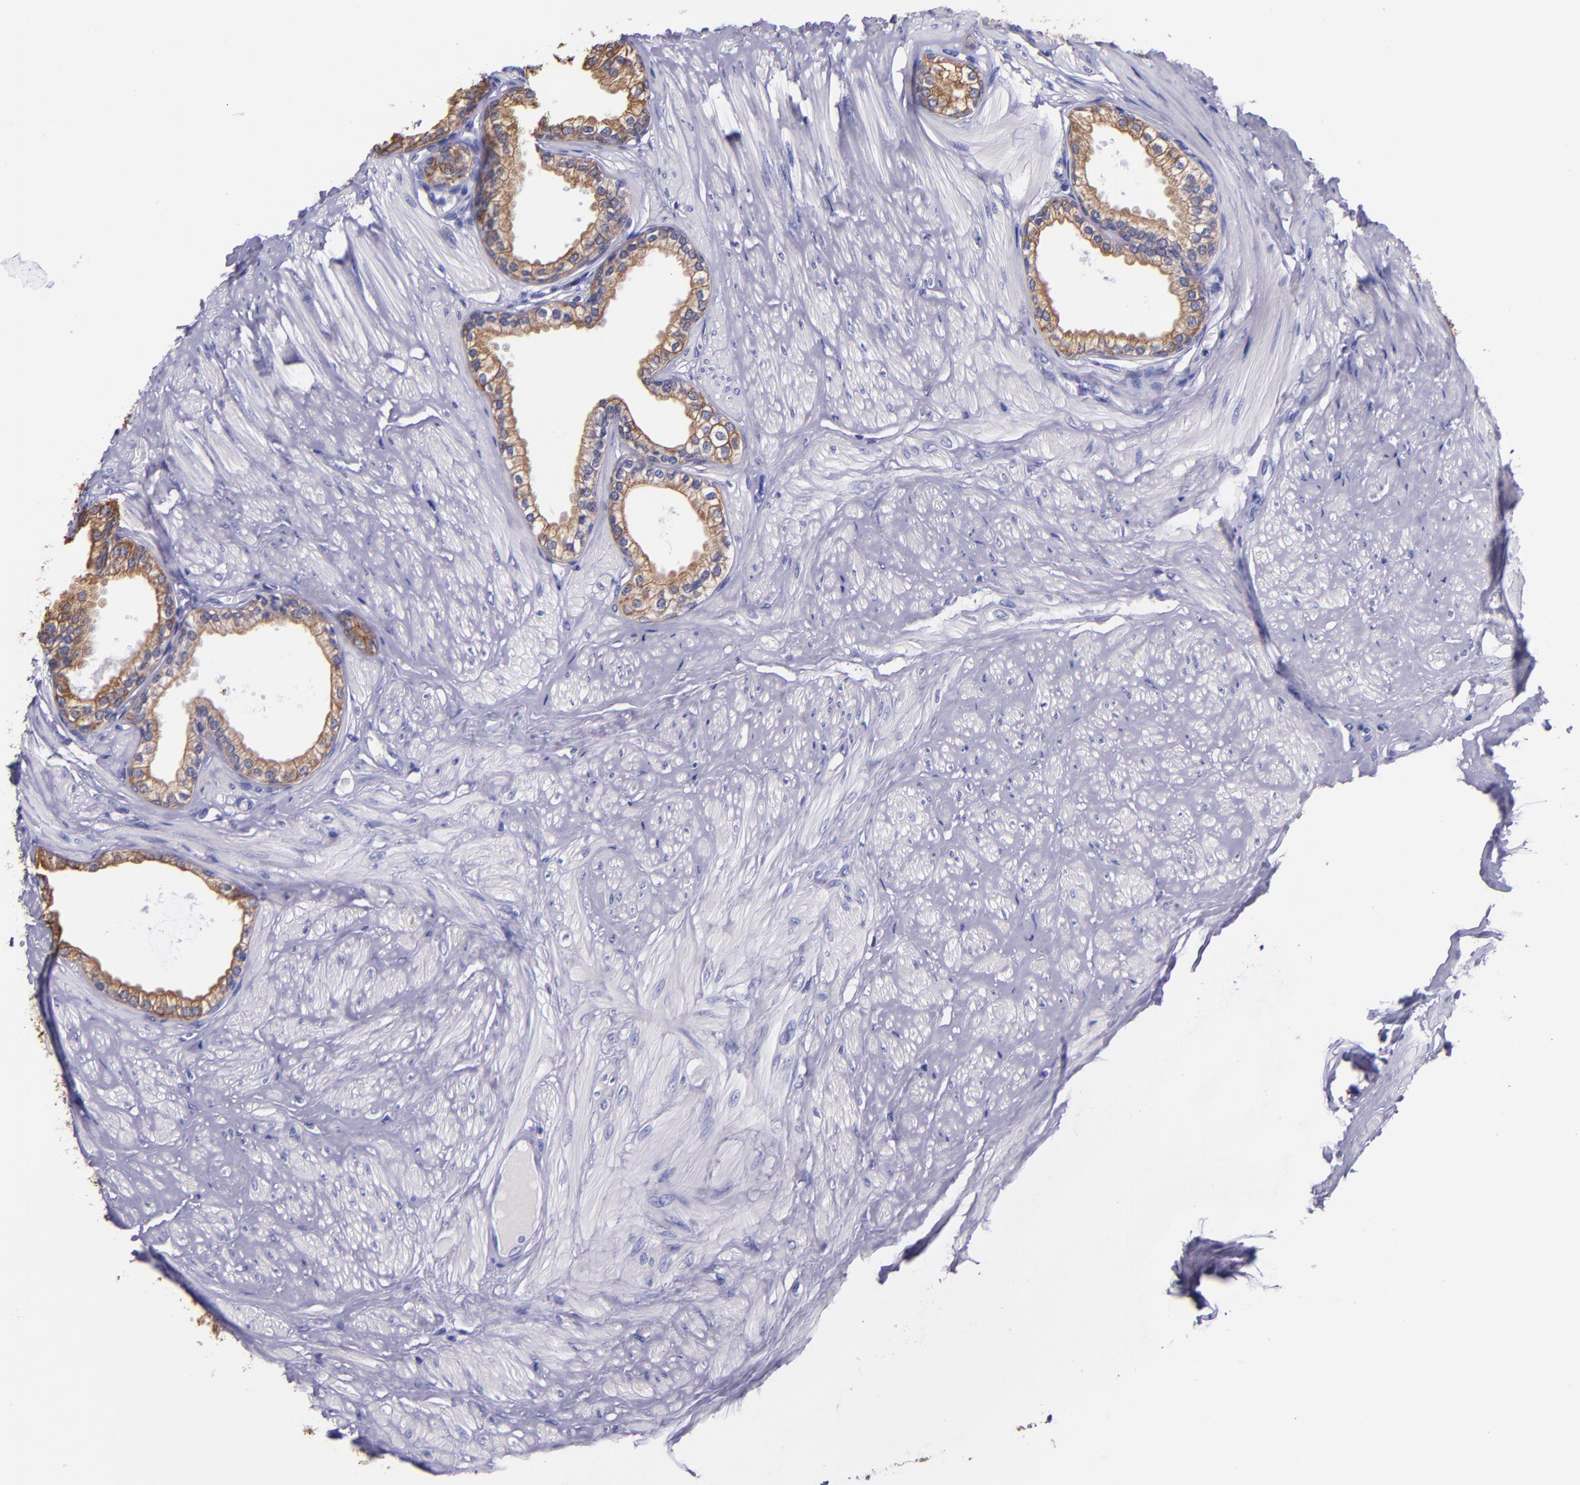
{"staining": {"intensity": "moderate", "quantity": ">75%", "location": "cytoplasmic/membranous"}, "tissue": "prostate", "cell_type": "Glandular cells", "image_type": "normal", "snomed": [{"axis": "morphology", "description": "Normal tissue, NOS"}, {"axis": "topography", "description": "Prostate"}], "caption": "Brown immunohistochemical staining in normal prostate displays moderate cytoplasmic/membranous expression in about >75% of glandular cells. The protein is stained brown, and the nuclei are stained in blue (DAB (3,3'-diaminobenzidine) IHC with brightfield microscopy, high magnification).", "gene": "KRT4", "patient": {"sex": "male", "age": 64}}